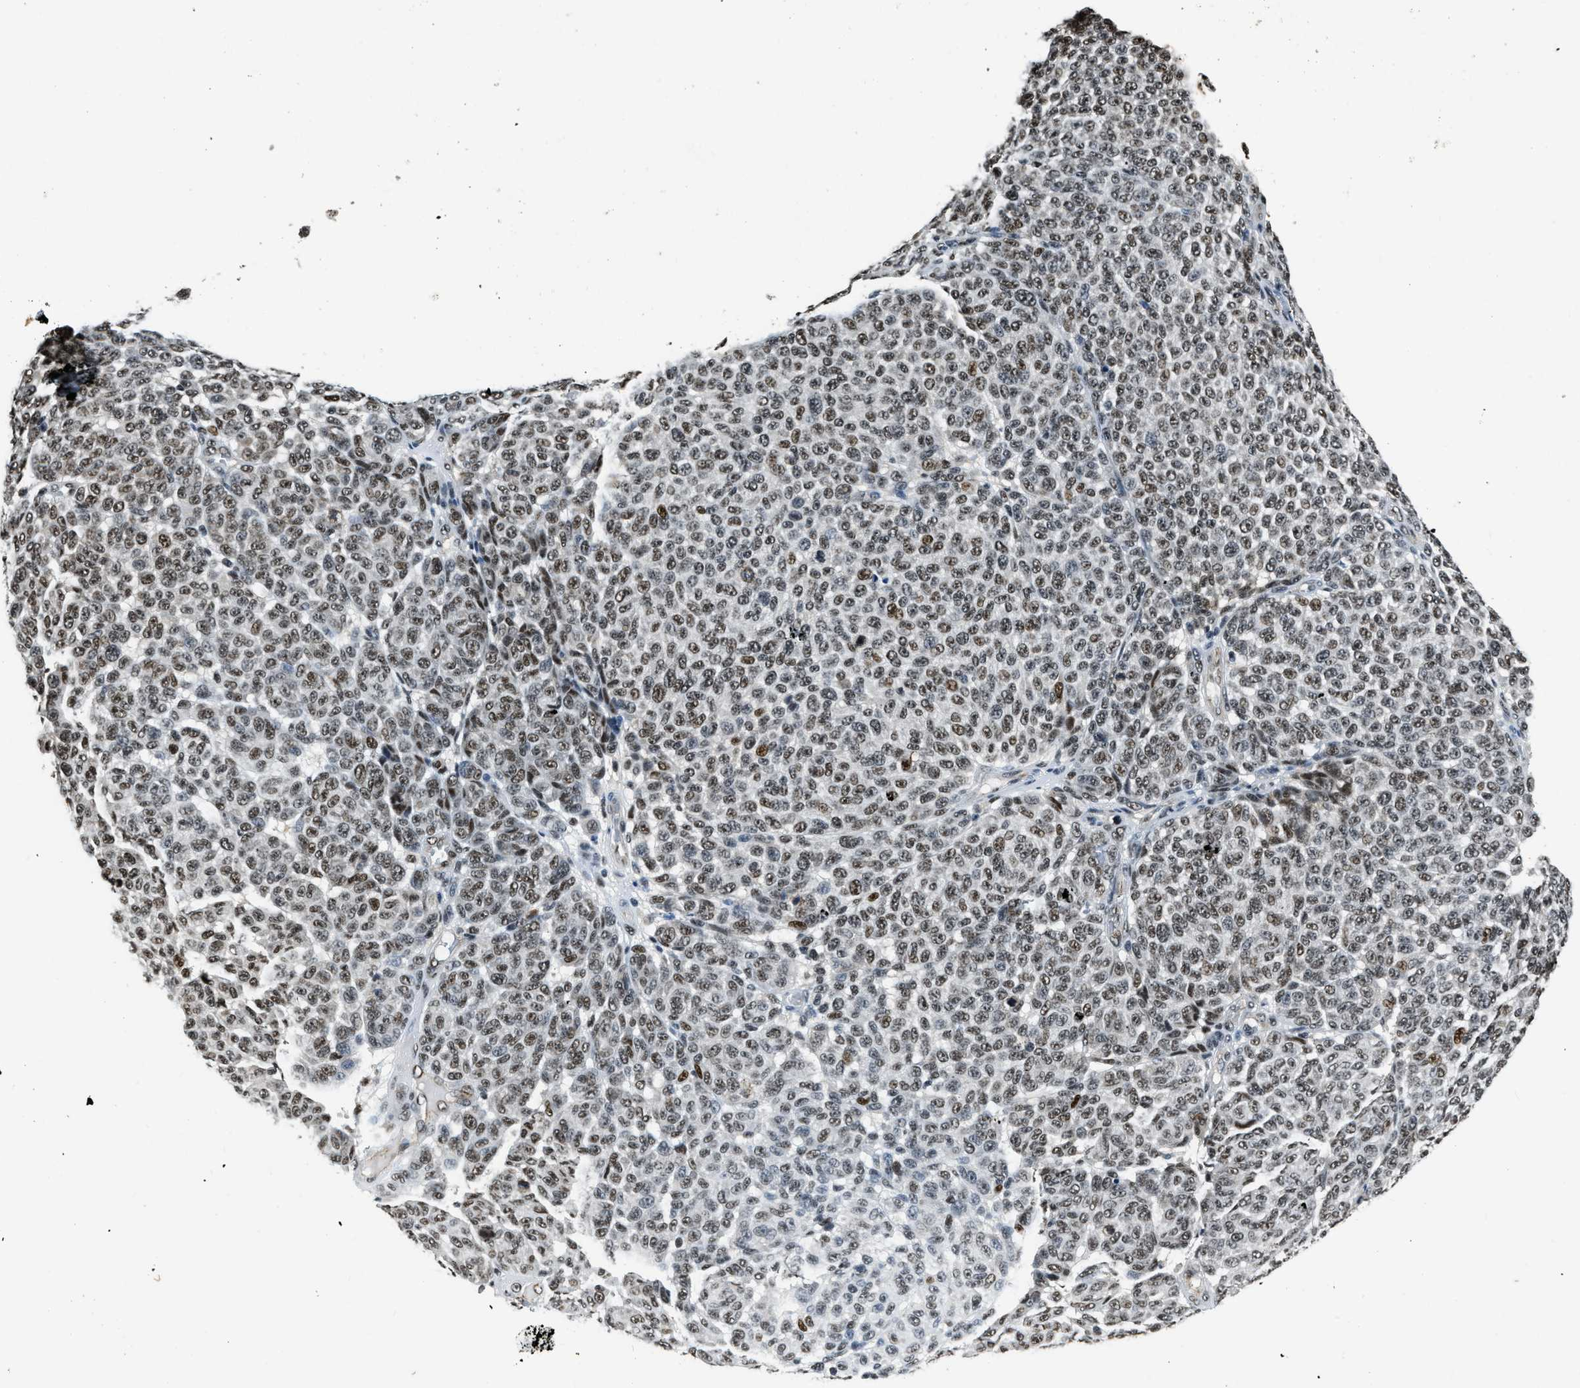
{"staining": {"intensity": "moderate", "quantity": ">75%", "location": "nuclear"}, "tissue": "melanoma", "cell_type": "Tumor cells", "image_type": "cancer", "snomed": [{"axis": "morphology", "description": "Malignant melanoma, NOS"}, {"axis": "topography", "description": "Skin"}], "caption": "Immunohistochemistry (IHC) photomicrograph of neoplastic tissue: human malignant melanoma stained using immunohistochemistry (IHC) shows medium levels of moderate protein expression localized specifically in the nuclear of tumor cells, appearing as a nuclear brown color.", "gene": "CCNE1", "patient": {"sex": "male", "age": 59}}